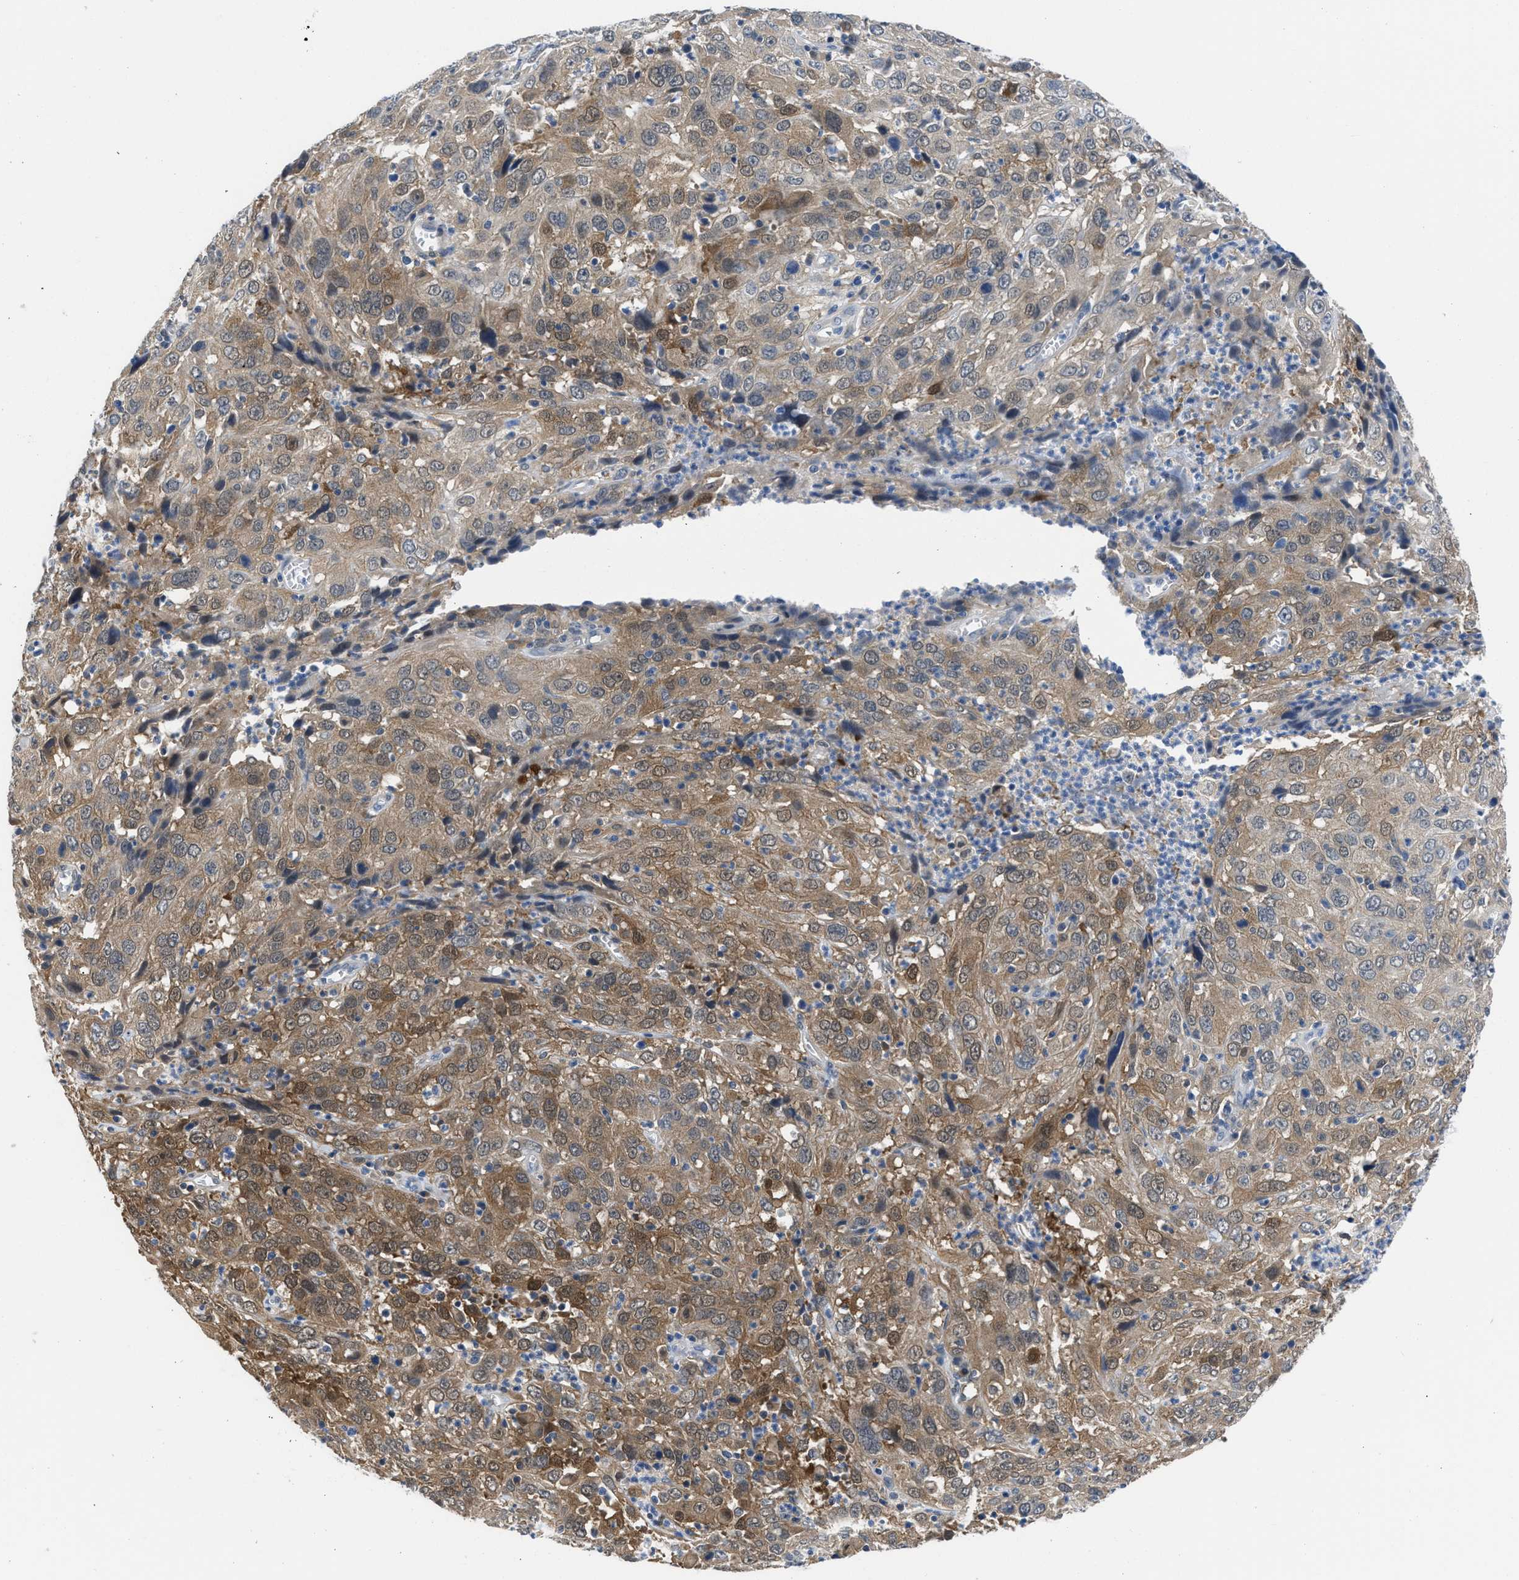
{"staining": {"intensity": "moderate", "quantity": ">75%", "location": "cytoplasmic/membranous,nuclear"}, "tissue": "cervical cancer", "cell_type": "Tumor cells", "image_type": "cancer", "snomed": [{"axis": "morphology", "description": "Squamous cell carcinoma, NOS"}, {"axis": "topography", "description": "Cervix"}], "caption": "Cervical cancer tissue shows moderate cytoplasmic/membranous and nuclear expression in approximately >75% of tumor cells, visualized by immunohistochemistry.", "gene": "CBR1", "patient": {"sex": "female", "age": 32}}